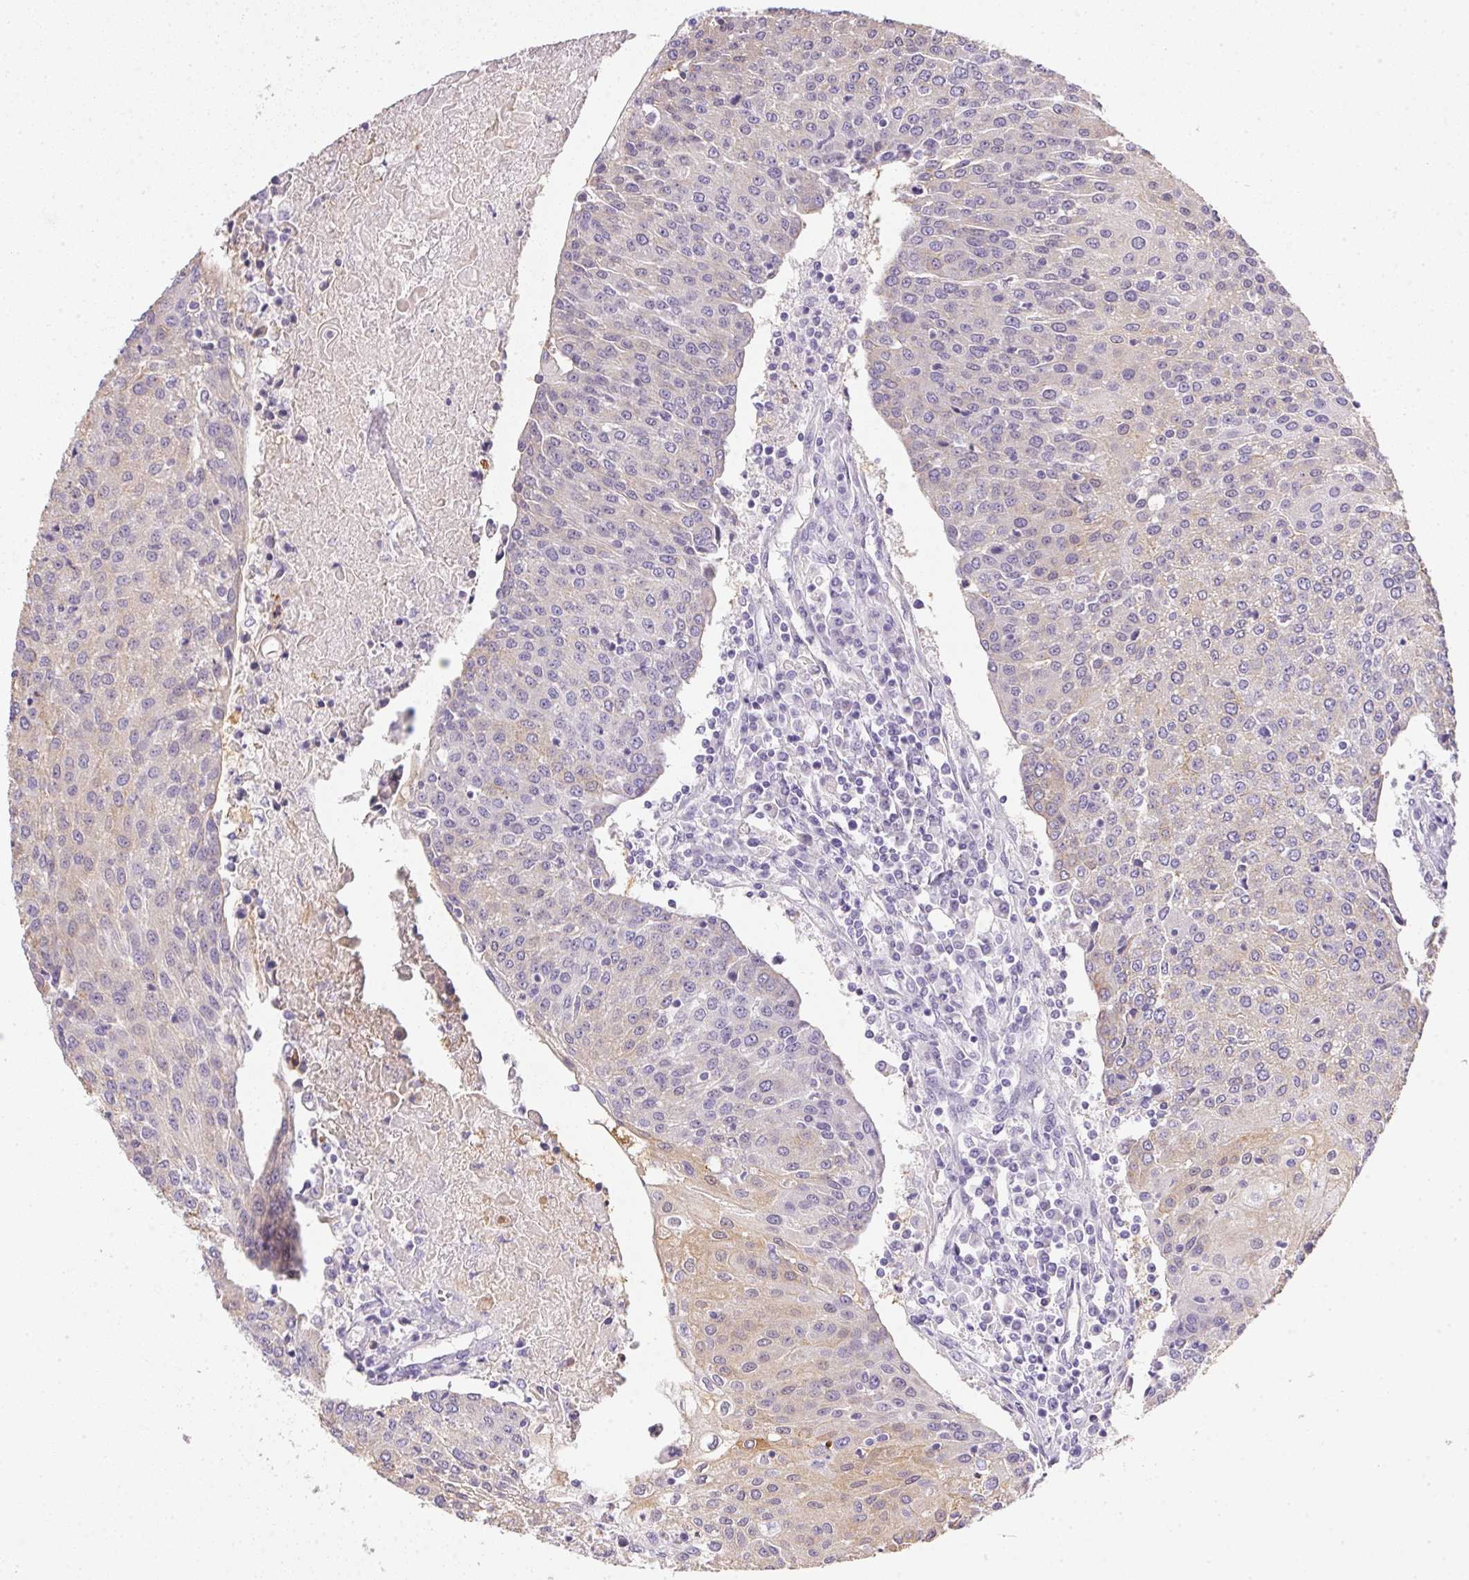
{"staining": {"intensity": "negative", "quantity": "none", "location": "none"}, "tissue": "urothelial cancer", "cell_type": "Tumor cells", "image_type": "cancer", "snomed": [{"axis": "morphology", "description": "Urothelial carcinoma, High grade"}, {"axis": "topography", "description": "Urinary bladder"}], "caption": "Tumor cells show no significant protein expression in urothelial cancer.", "gene": "SLC17A7", "patient": {"sex": "female", "age": 85}}